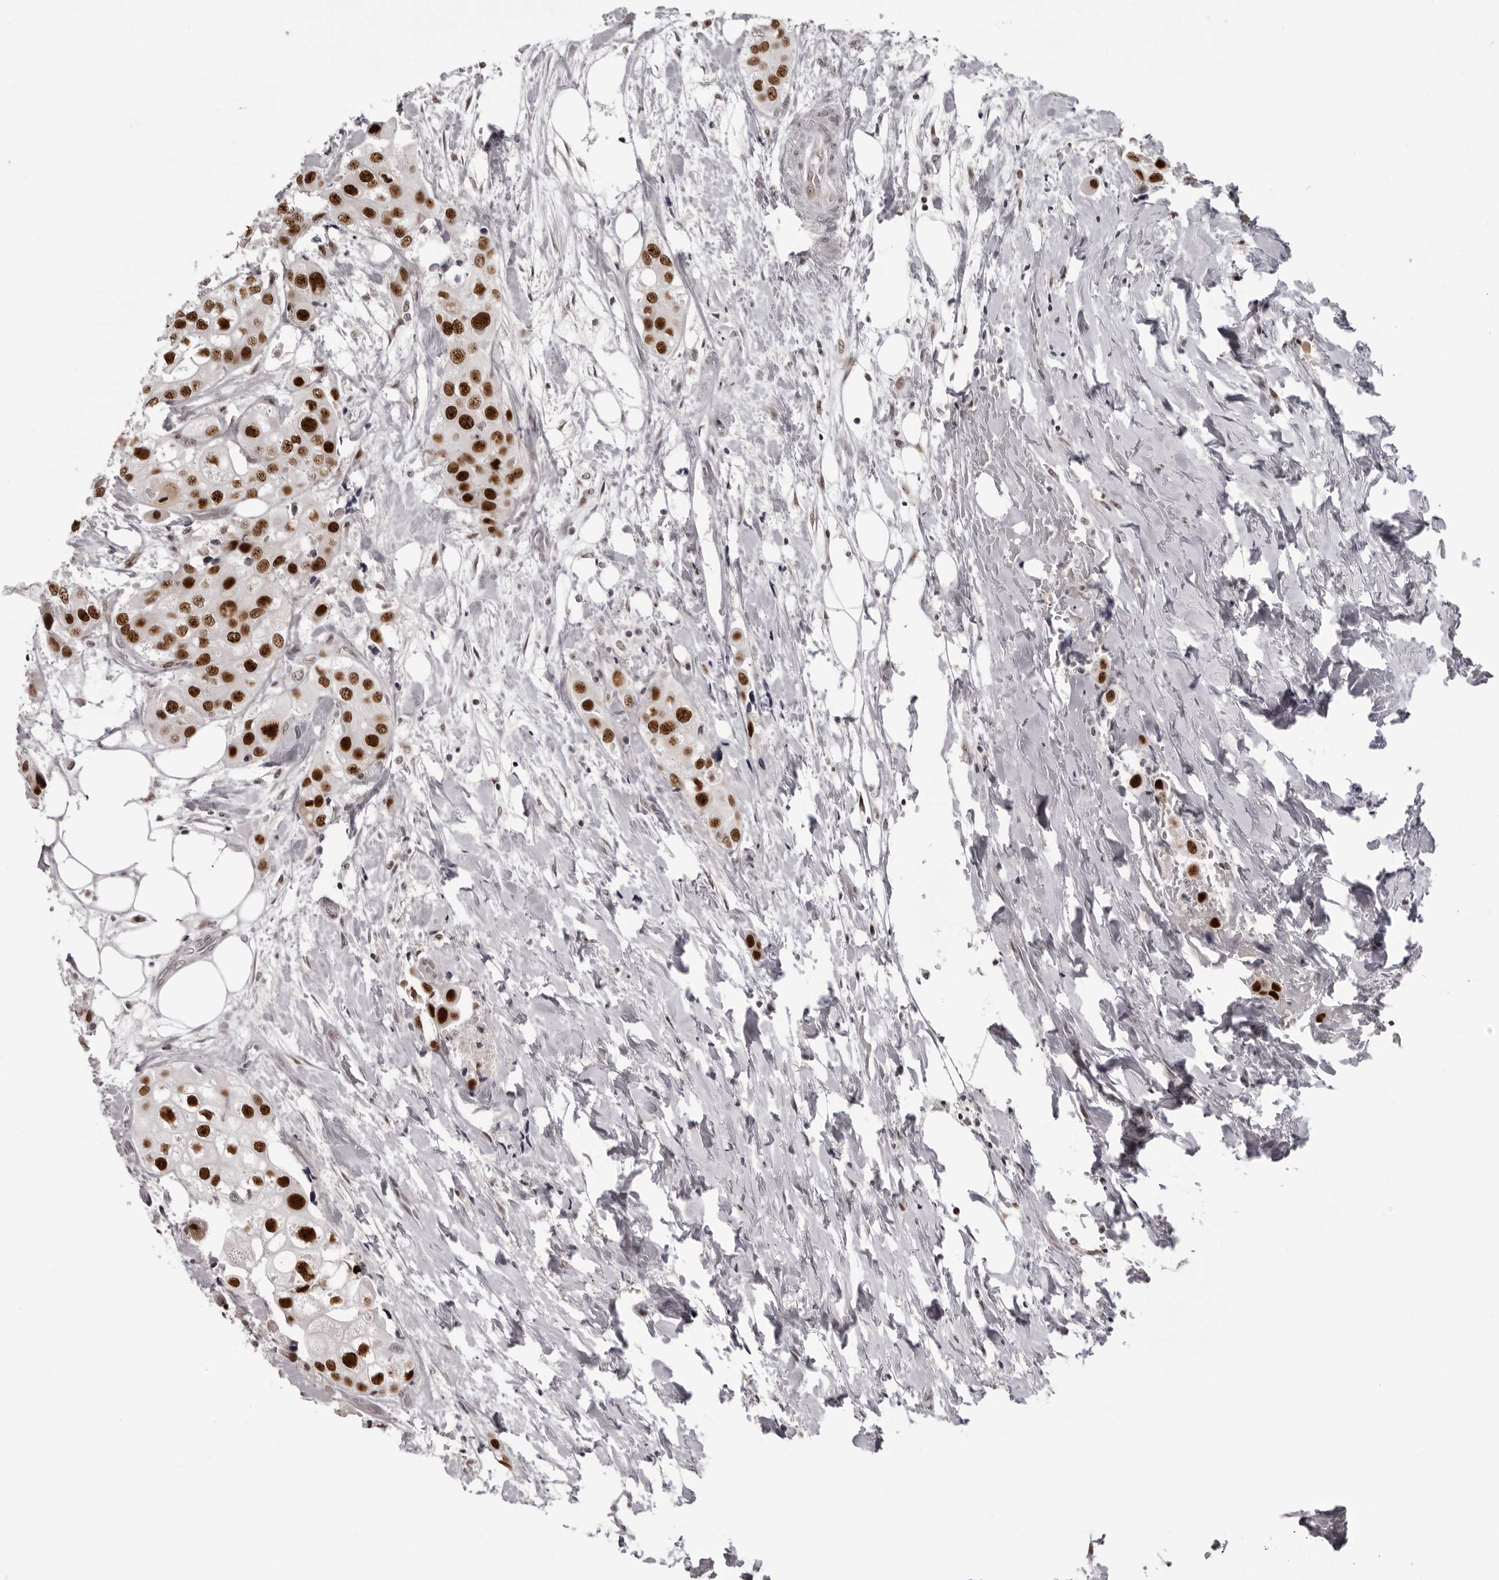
{"staining": {"intensity": "strong", "quantity": ">75%", "location": "nuclear"}, "tissue": "urothelial cancer", "cell_type": "Tumor cells", "image_type": "cancer", "snomed": [{"axis": "morphology", "description": "Urothelial carcinoma, High grade"}, {"axis": "topography", "description": "Urinary bladder"}], "caption": "Human high-grade urothelial carcinoma stained with a brown dye shows strong nuclear positive staining in approximately >75% of tumor cells.", "gene": "HEXIM2", "patient": {"sex": "male", "age": 64}}